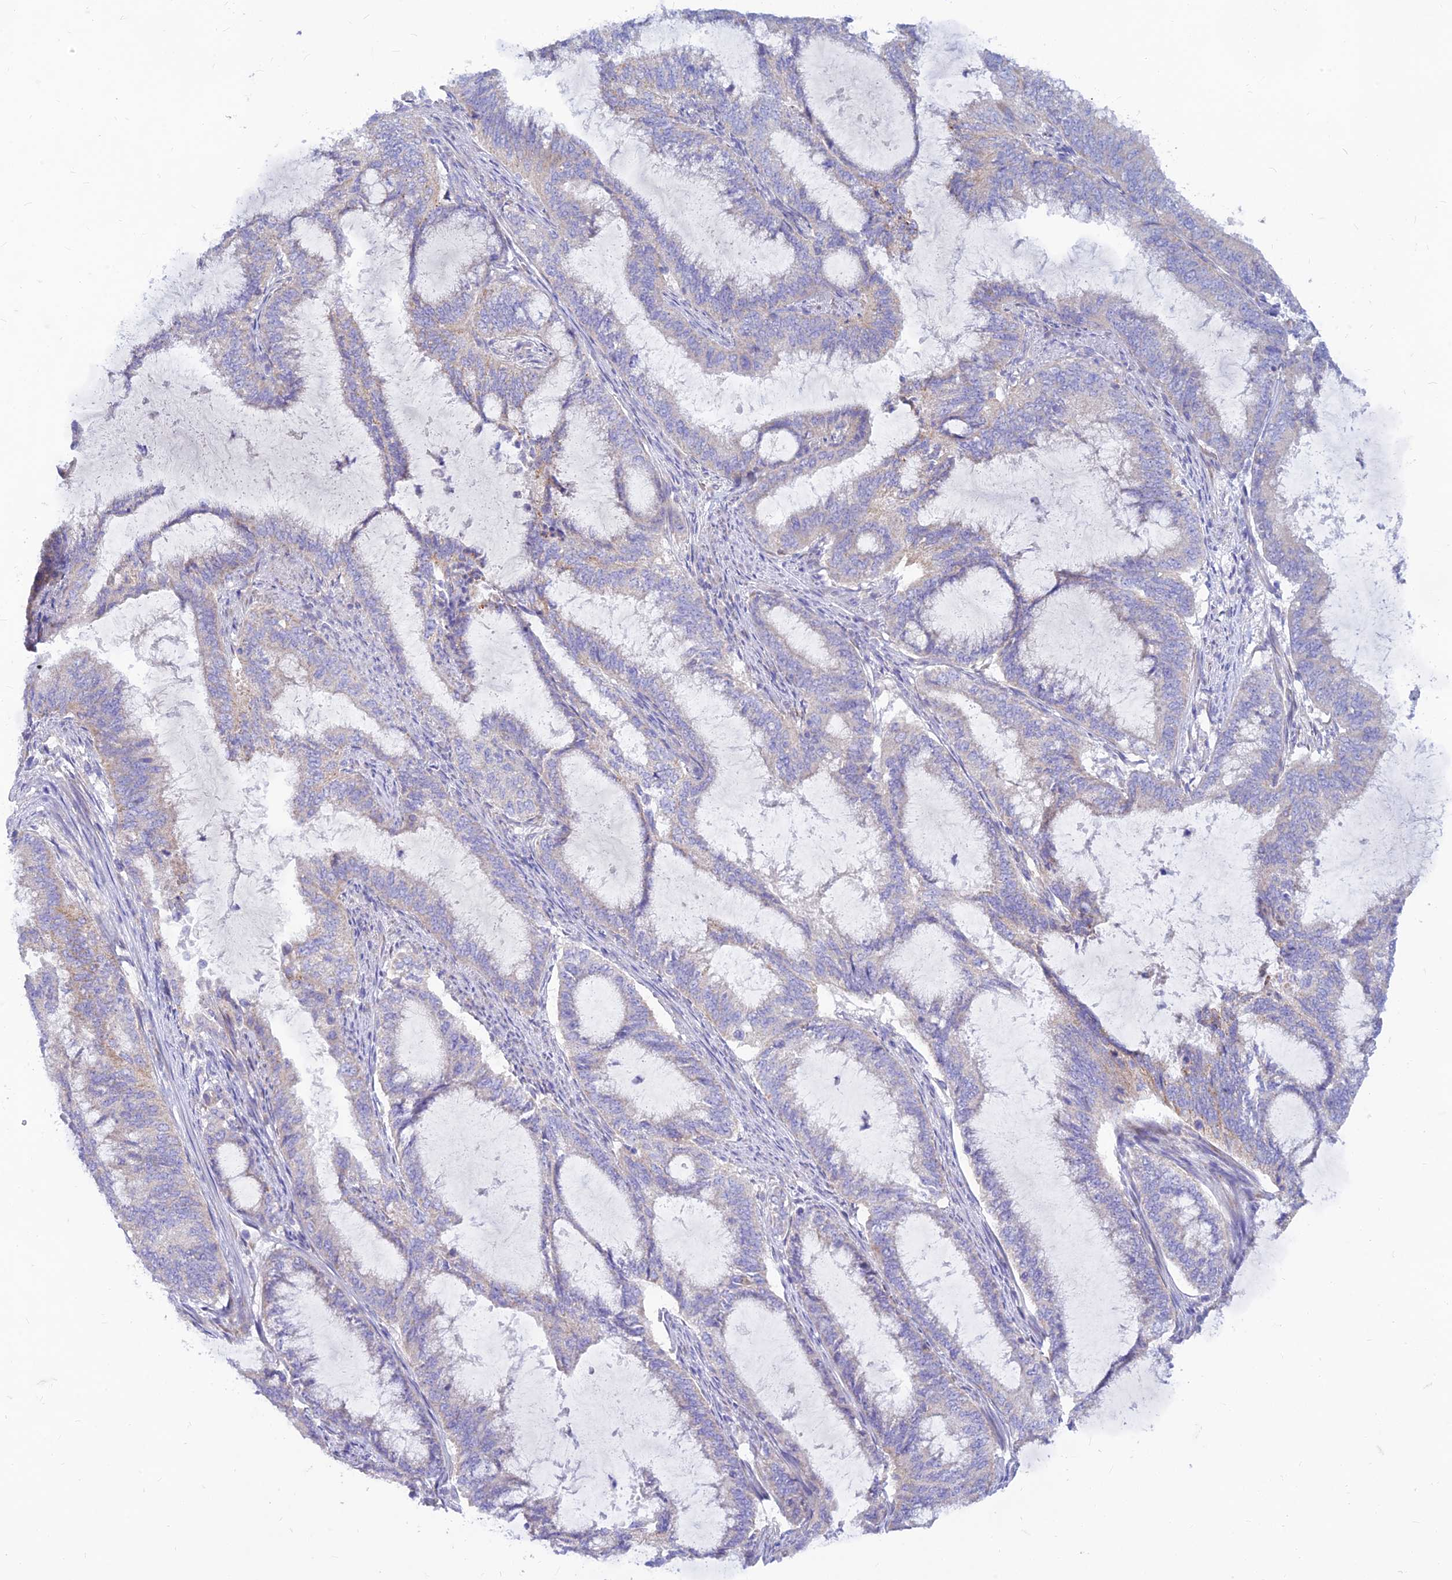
{"staining": {"intensity": "negative", "quantity": "none", "location": "none"}, "tissue": "endometrial cancer", "cell_type": "Tumor cells", "image_type": "cancer", "snomed": [{"axis": "morphology", "description": "Adenocarcinoma, NOS"}, {"axis": "topography", "description": "Endometrium"}], "caption": "This micrograph is of endometrial cancer (adenocarcinoma) stained with IHC to label a protein in brown with the nuclei are counter-stained blue. There is no expression in tumor cells. (DAB immunohistochemistry visualized using brightfield microscopy, high magnification).", "gene": "TMEM30B", "patient": {"sex": "female", "age": 51}}